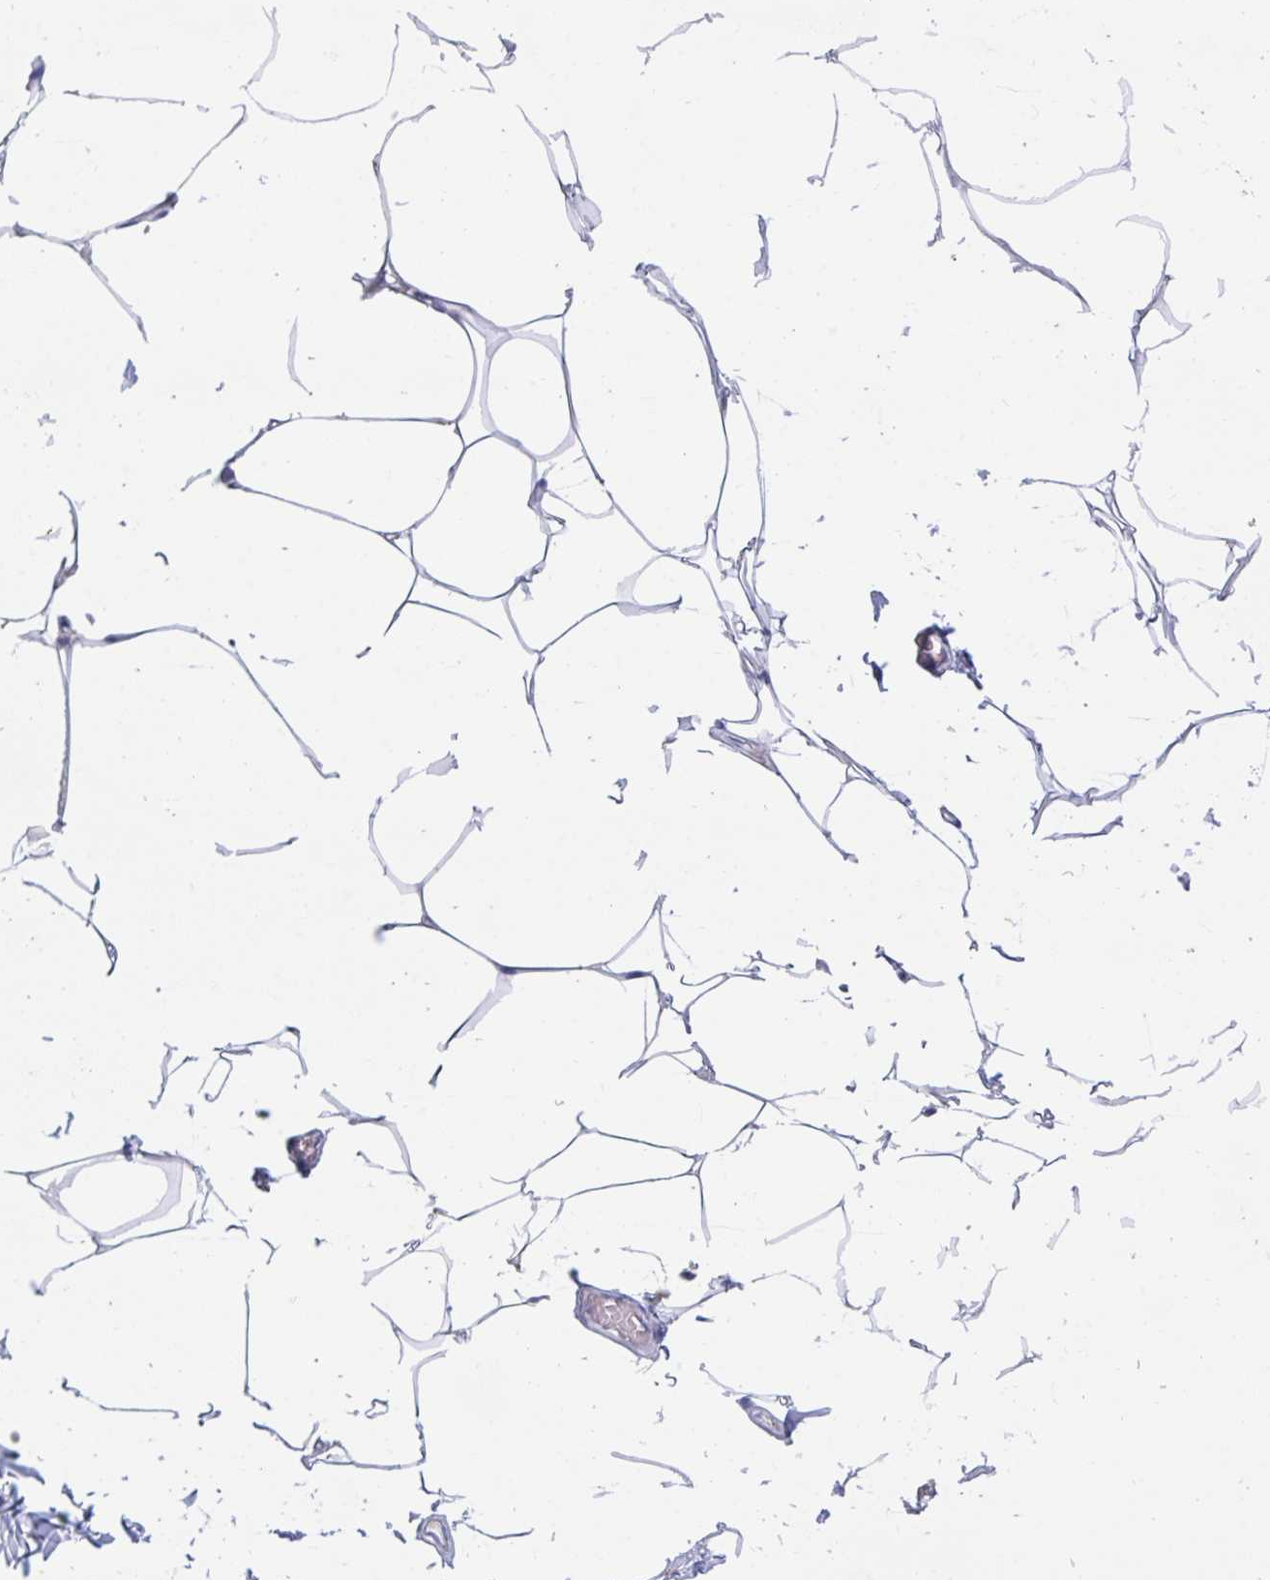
{"staining": {"intensity": "negative", "quantity": "none", "location": "none"}, "tissue": "adipose tissue", "cell_type": "Adipocytes", "image_type": "normal", "snomed": [{"axis": "morphology", "description": "Normal tissue, NOS"}, {"axis": "topography", "description": "Skin"}, {"axis": "topography", "description": "Peripheral nerve tissue"}], "caption": "The image shows no staining of adipocytes in unremarkable adipose tissue.", "gene": "KCNK5", "patient": {"sex": "female", "age": 45}}